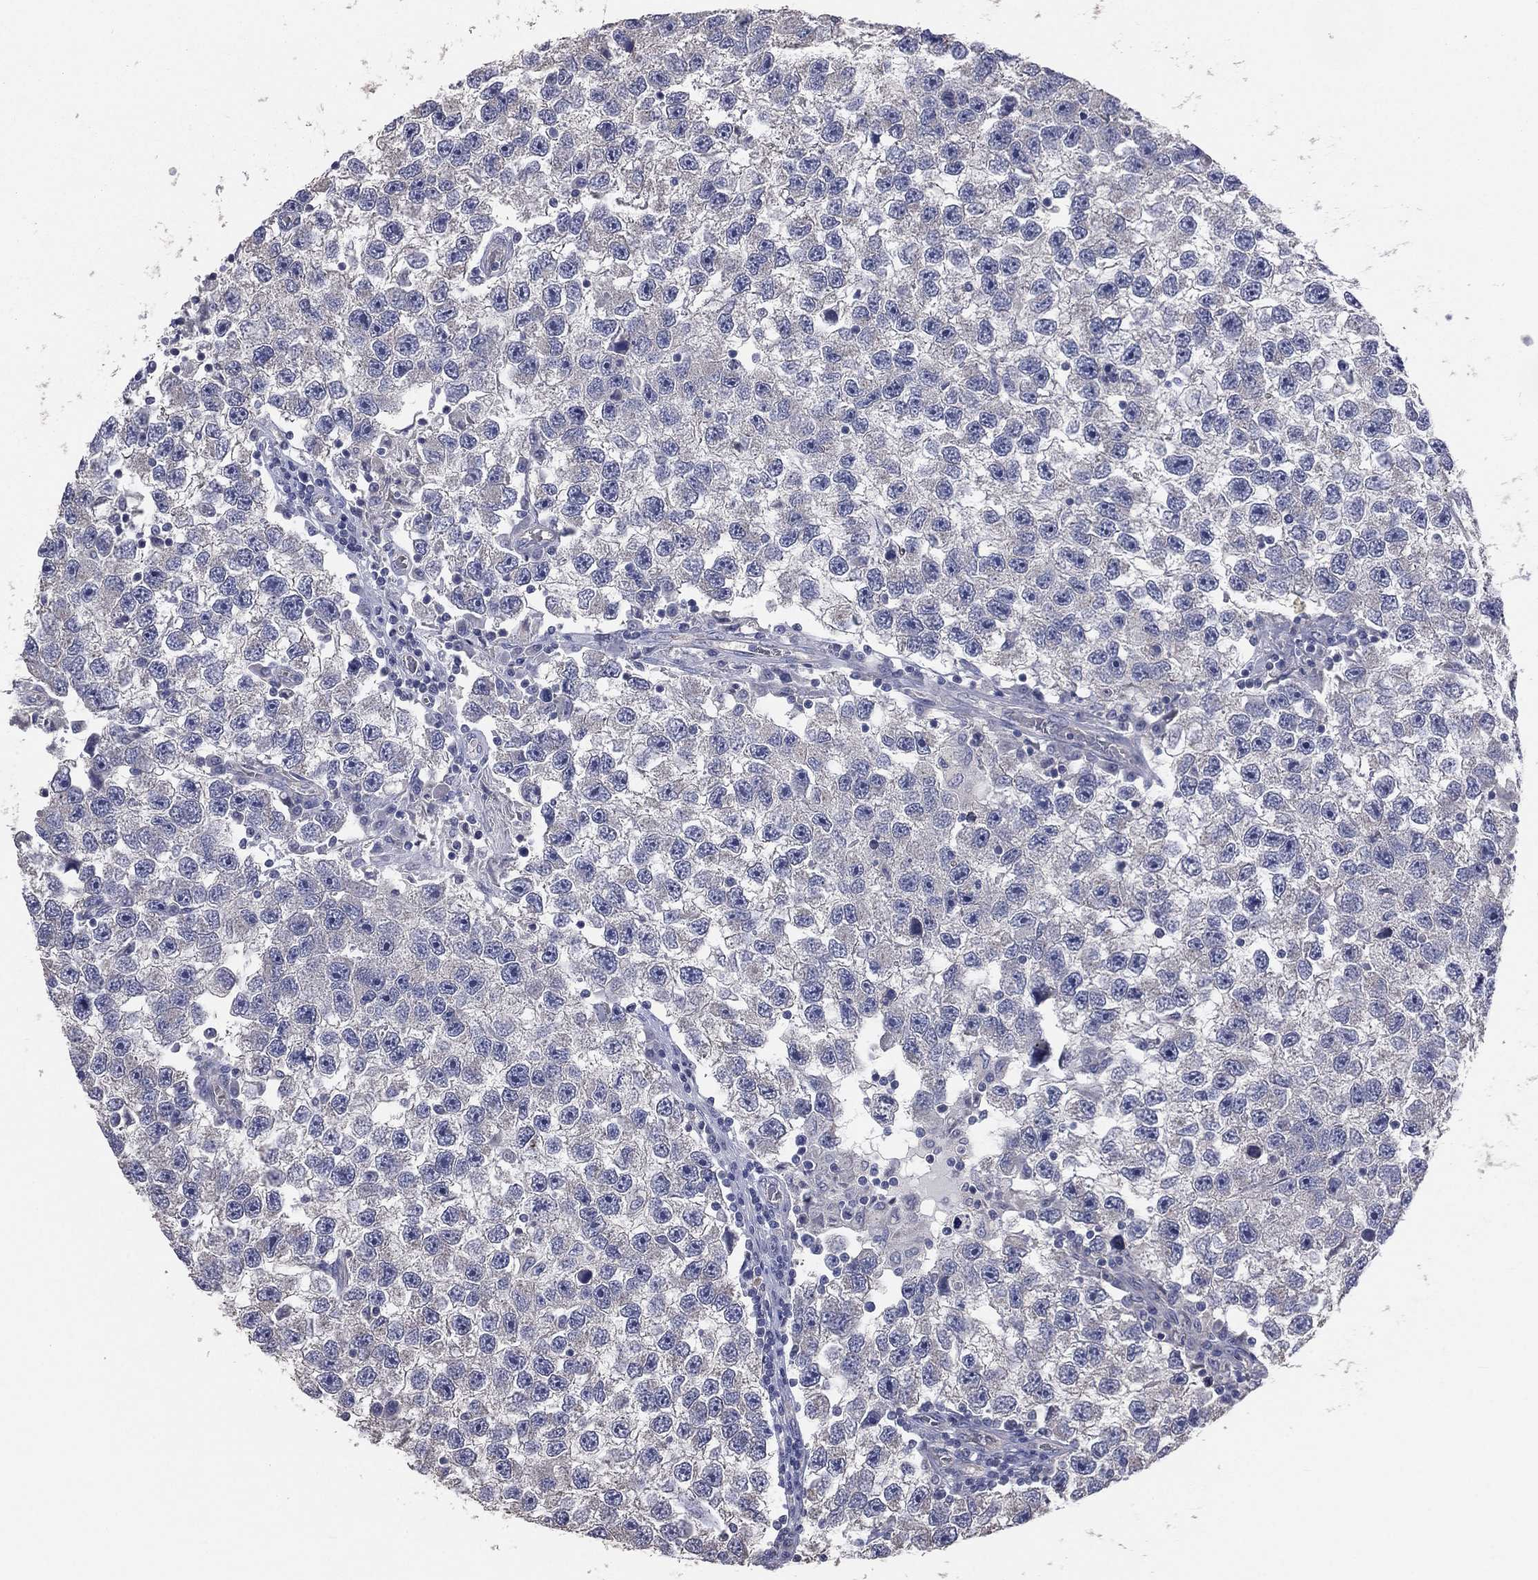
{"staining": {"intensity": "negative", "quantity": "none", "location": "none"}, "tissue": "testis cancer", "cell_type": "Tumor cells", "image_type": "cancer", "snomed": [{"axis": "morphology", "description": "Seminoma, NOS"}, {"axis": "topography", "description": "Testis"}], "caption": "IHC of seminoma (testis) exhibits no positivity in tumor cells.", "gene": "CROCC", "patient": {"sex": "male", "age": 26}}